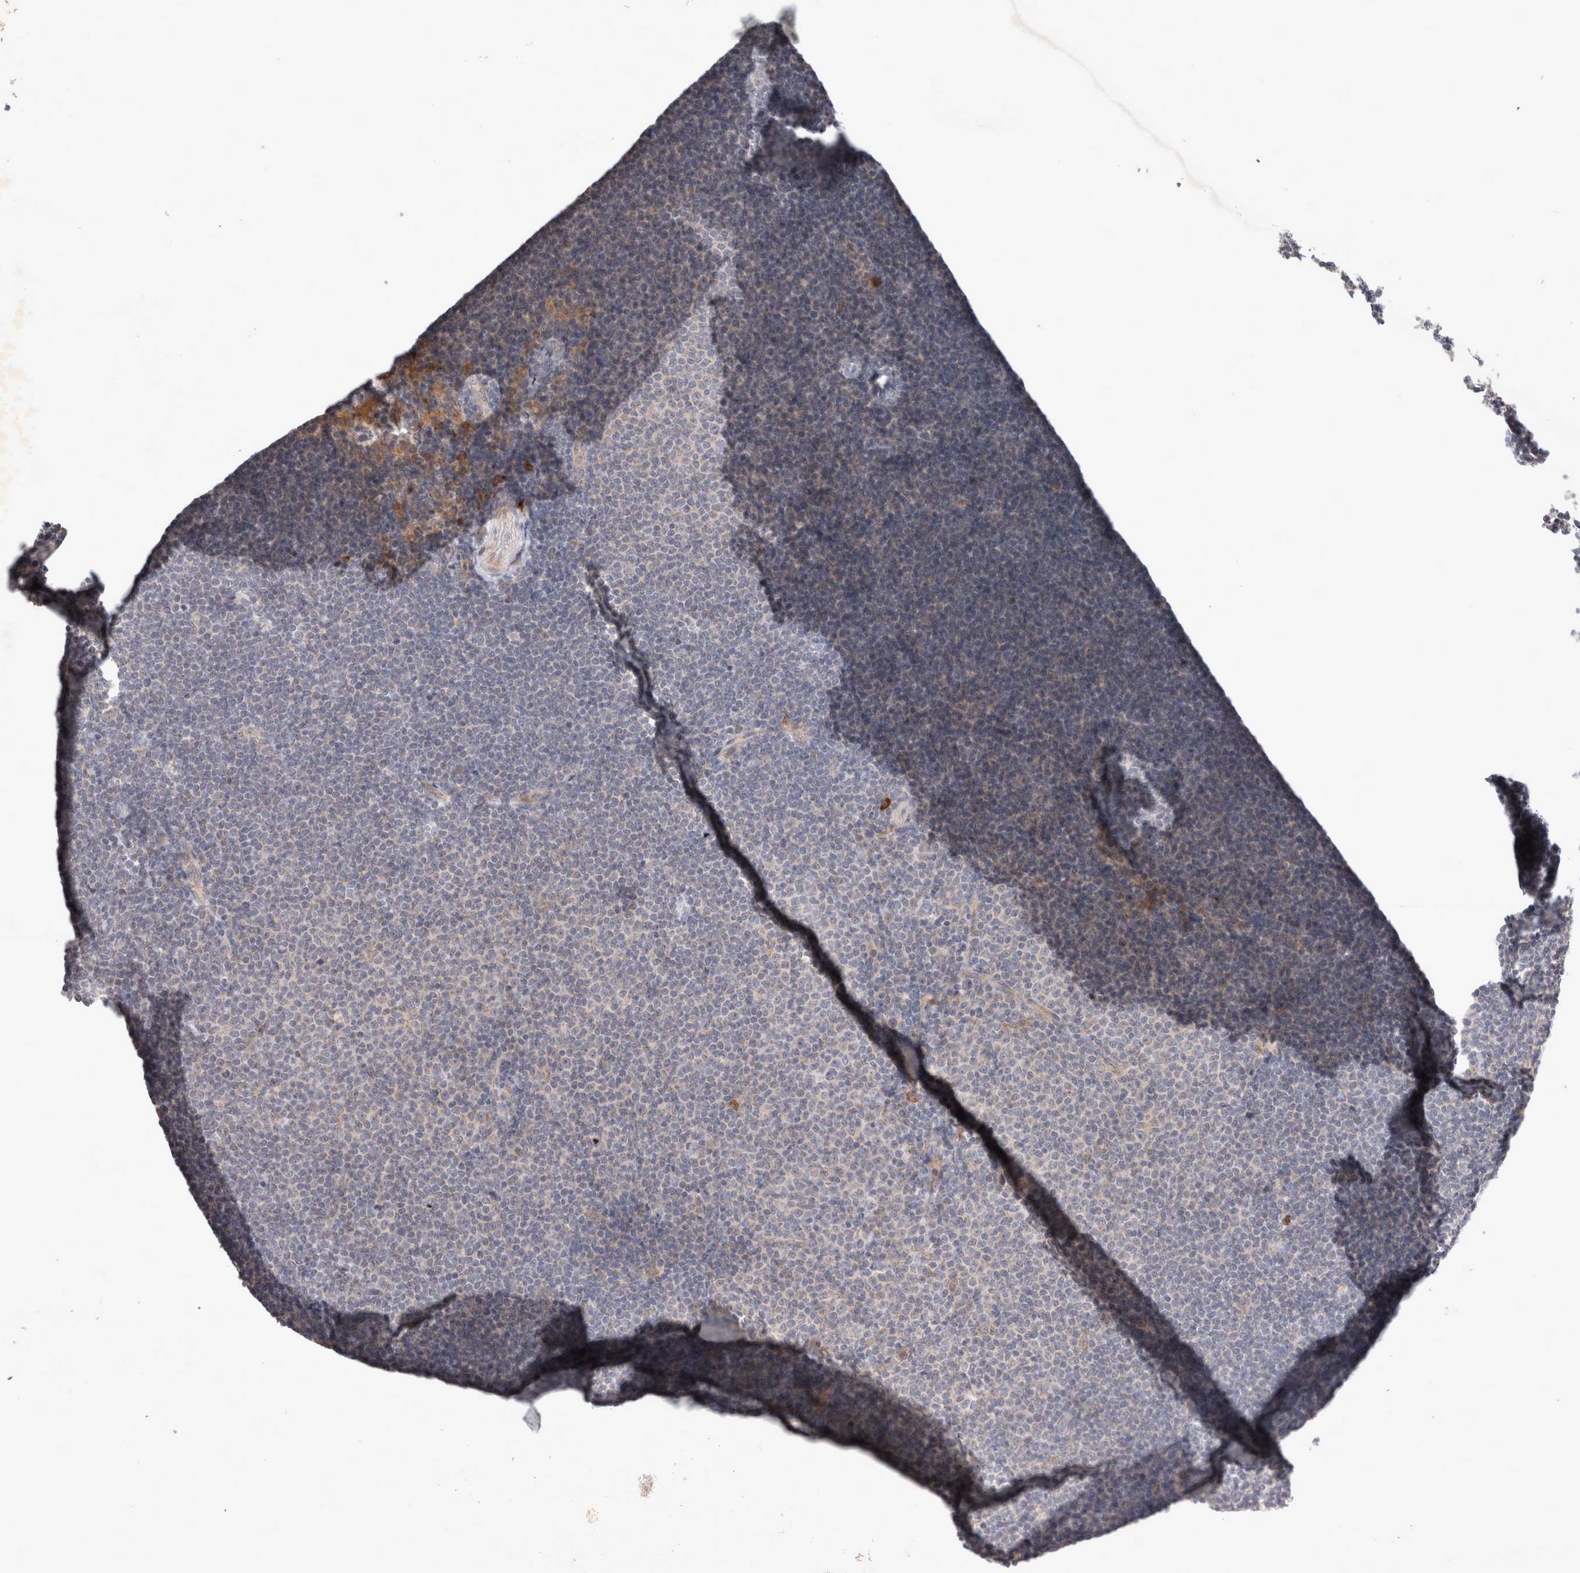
{"staining": {"intensity": "negative", "quantity": "none", "location": "none"}, "tissue": "lymphoma", "cell_type": "Tumor cells", "image_type": "cancer", "snomed": [{"axis": "morphology", "description": "Malignant lymphoma, non-Hodgkin's type, Low grade"}, {"axis": "topography", "description": "Lymph node"}], "caption": "IHC of human lymphoma shows no positivity in tumor cells.", "gene": "NEDD4L", "patient": {"sex": "female", "age": 53}}